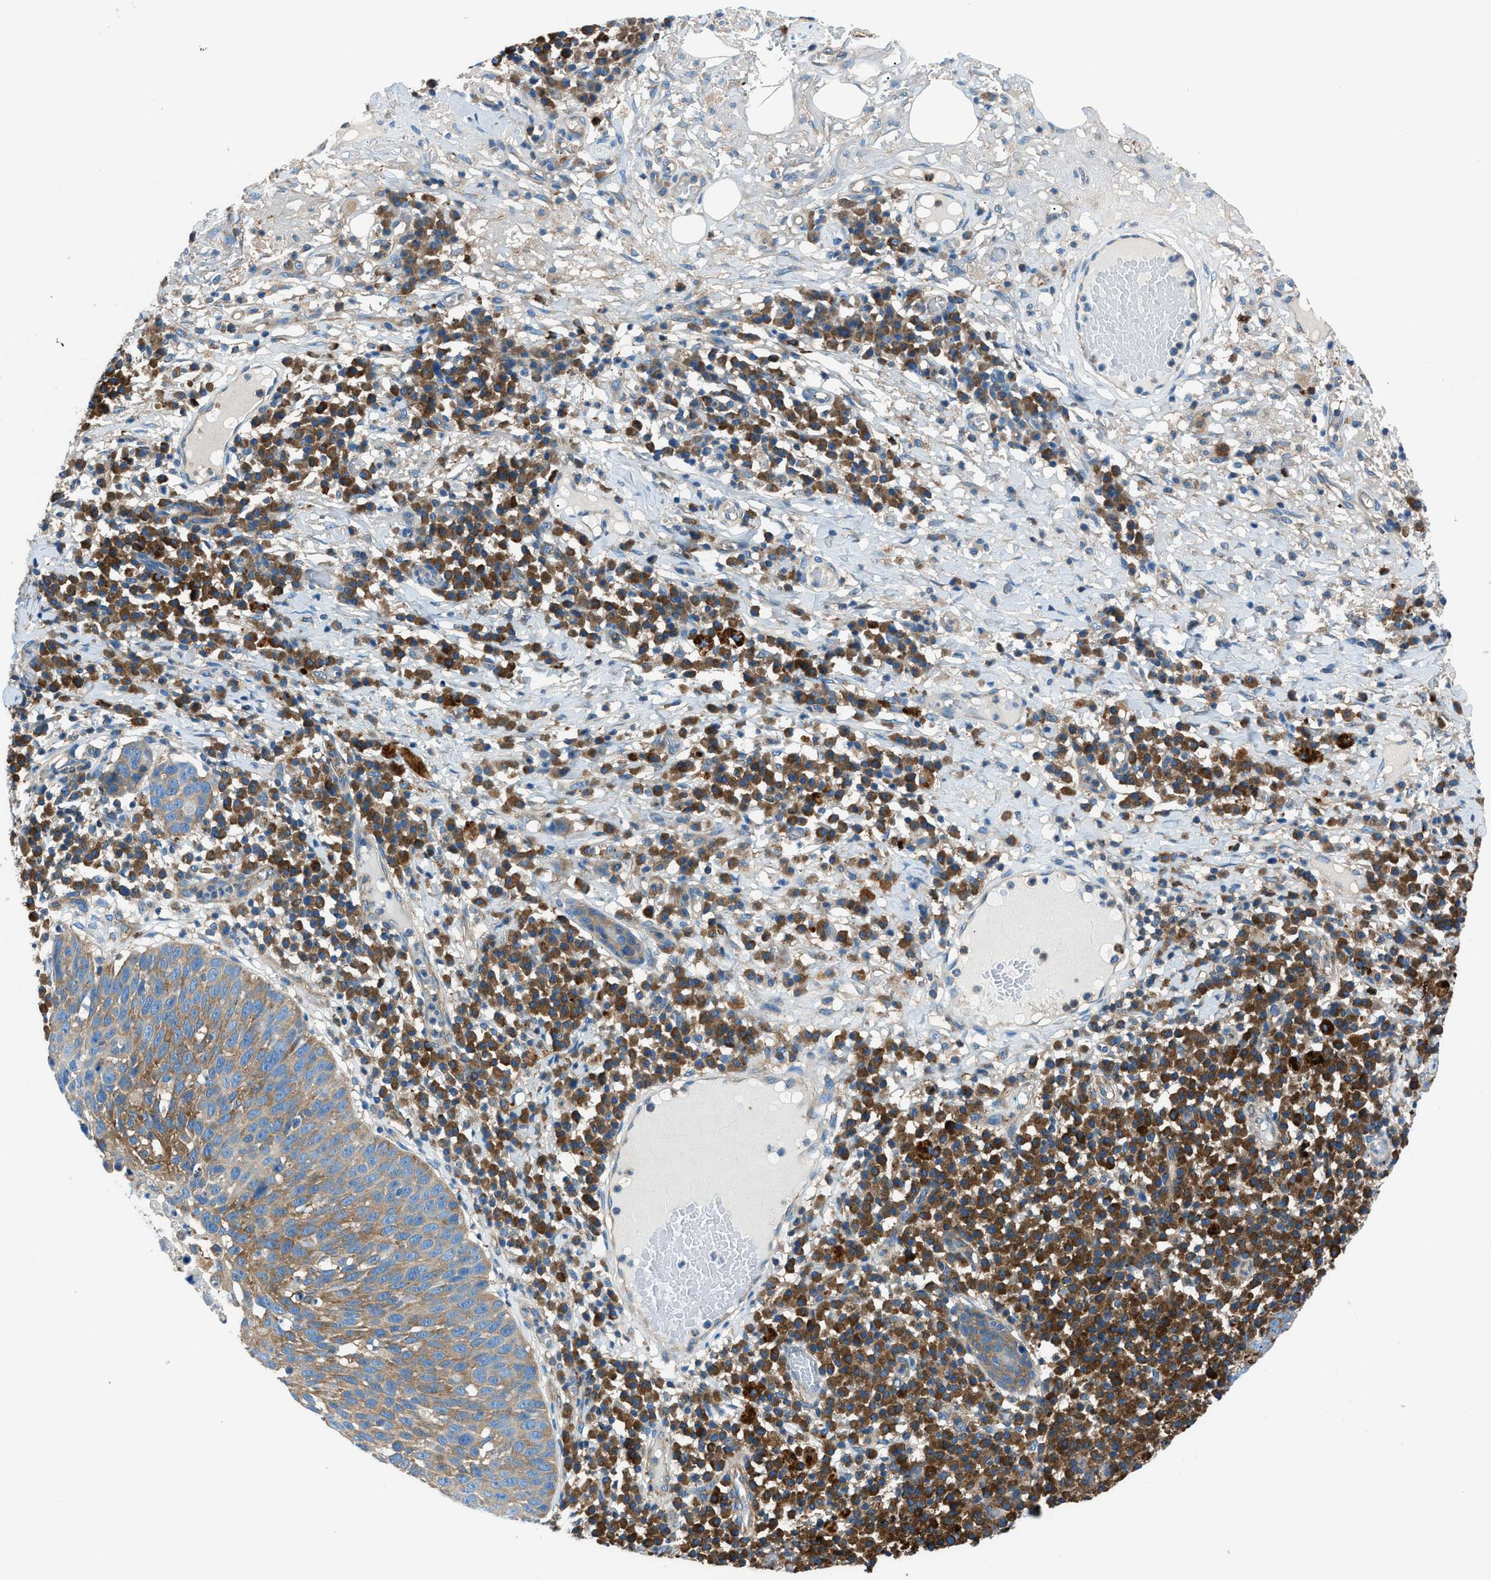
{"staining": {"intensity": "moderate", "quantity": "<25%", "location": "cytoplasmic/membranous"}, "tissue": "skin cancer", "cell_type": "Tumor cells", "image_type": "cancer", "snomed": [{"axis": "morphology", "description": "Squamous cell carcinoma in situ, NOS"}, {"axis": "morphology", "description": "Squamous cell carcinoma, NOS"}, {"axis": "topography", "description": "Skin"}], "caption": "Skin cancer (squamous cell carcinoma) stained with a protein marker shows moderate staining in tumor cells.", "gene": "SARS1", "patient": {"sex": "male", "age": 93}}